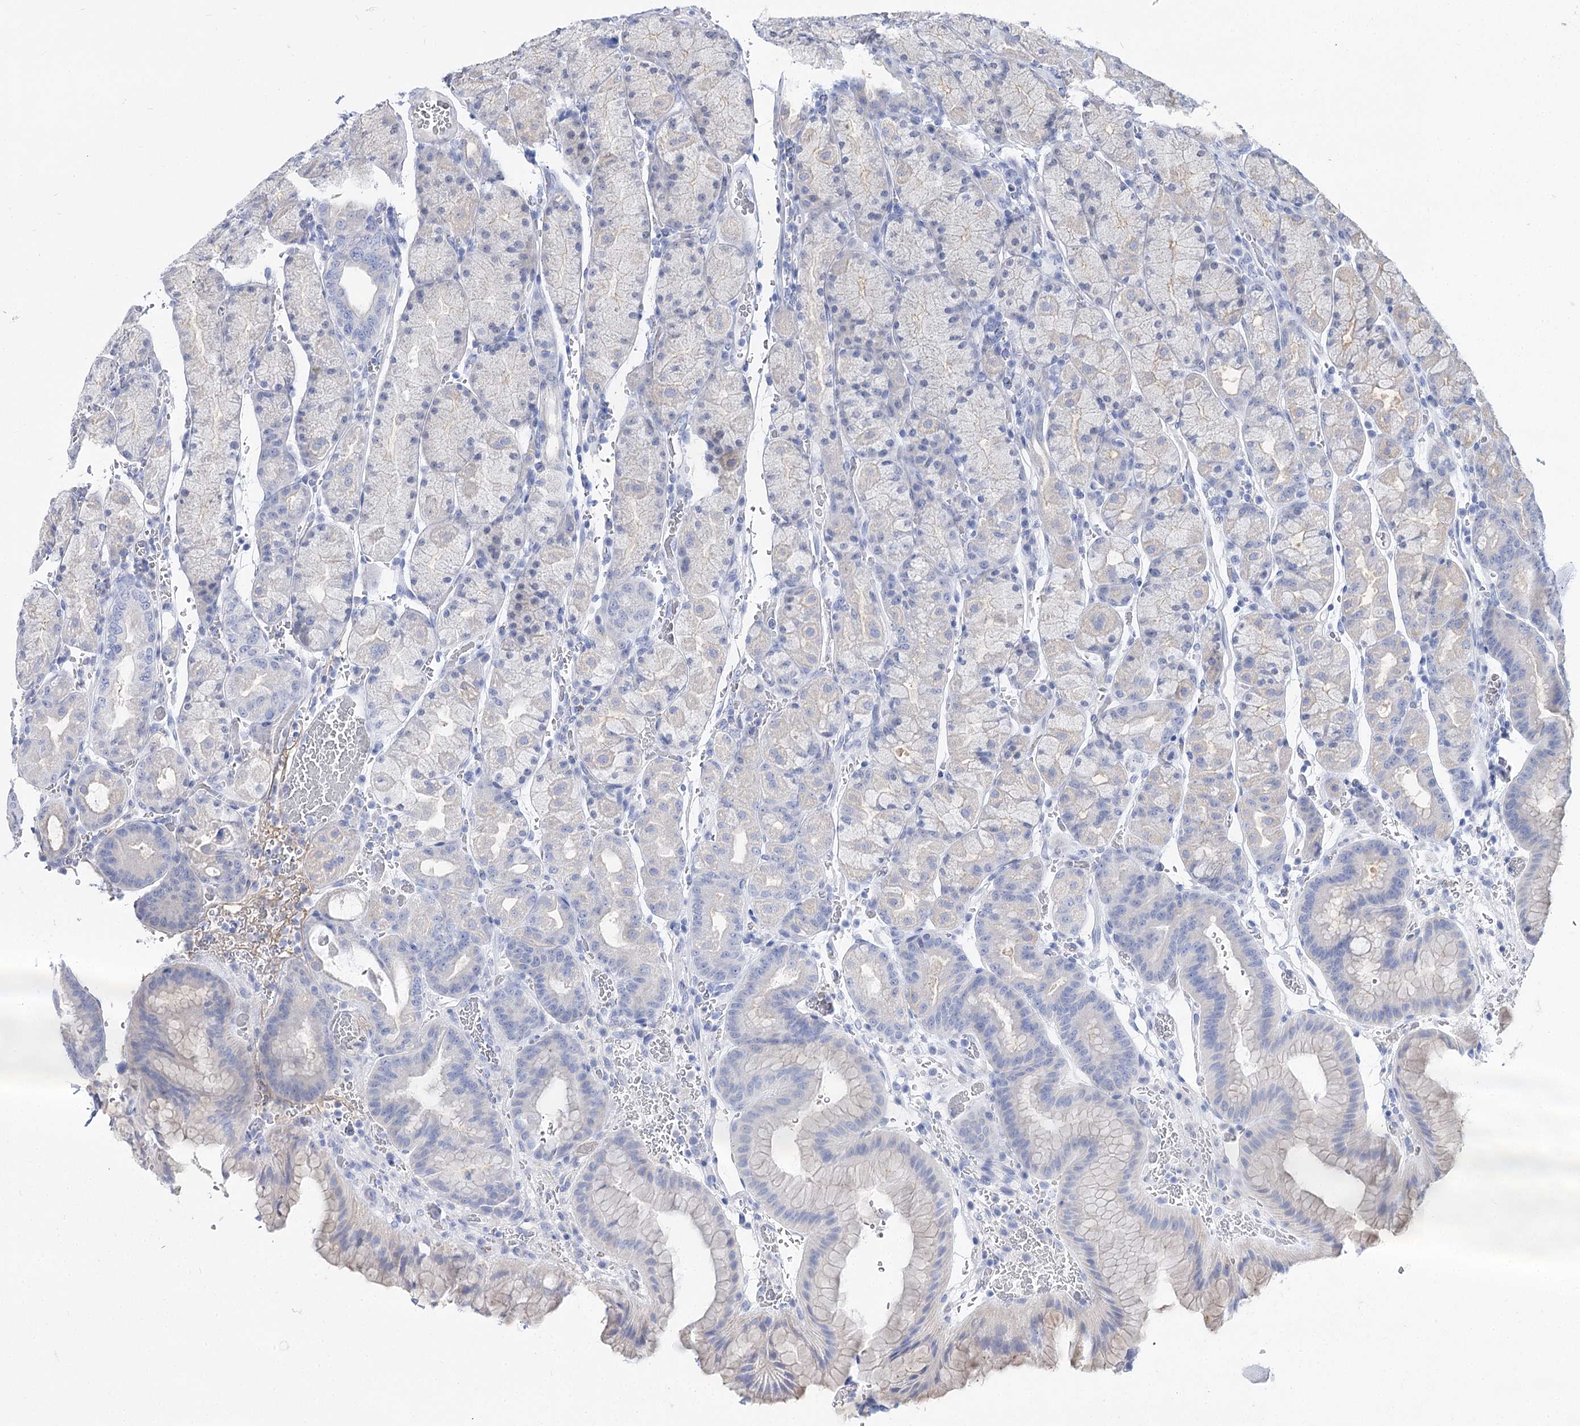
{"staining": {"intensity": "negative", "quantity": "none", "location": "none"}, "tissue": "stomach", "cell_type": "Glandular cells", "image_type": "normal", "snomed": [{"axis": "morphology", "description": "Normal tissue, NOS"}, {"axis": "morphology", "description": "Carcinoid, malignant, NOS"}, {"axis": "topography", "description": "Stomach, upper"}], "caption": "Immunohistochemistry (IHC) micrograph of benign stomach: human stomach stained with DAB (3,3'-diaminobenzidine) displays no significant protein positivity in glandular cells. (DAB IHC, high magnification).", "gene": "UGP2", "patient": {"sex": "male", "age": 39}}